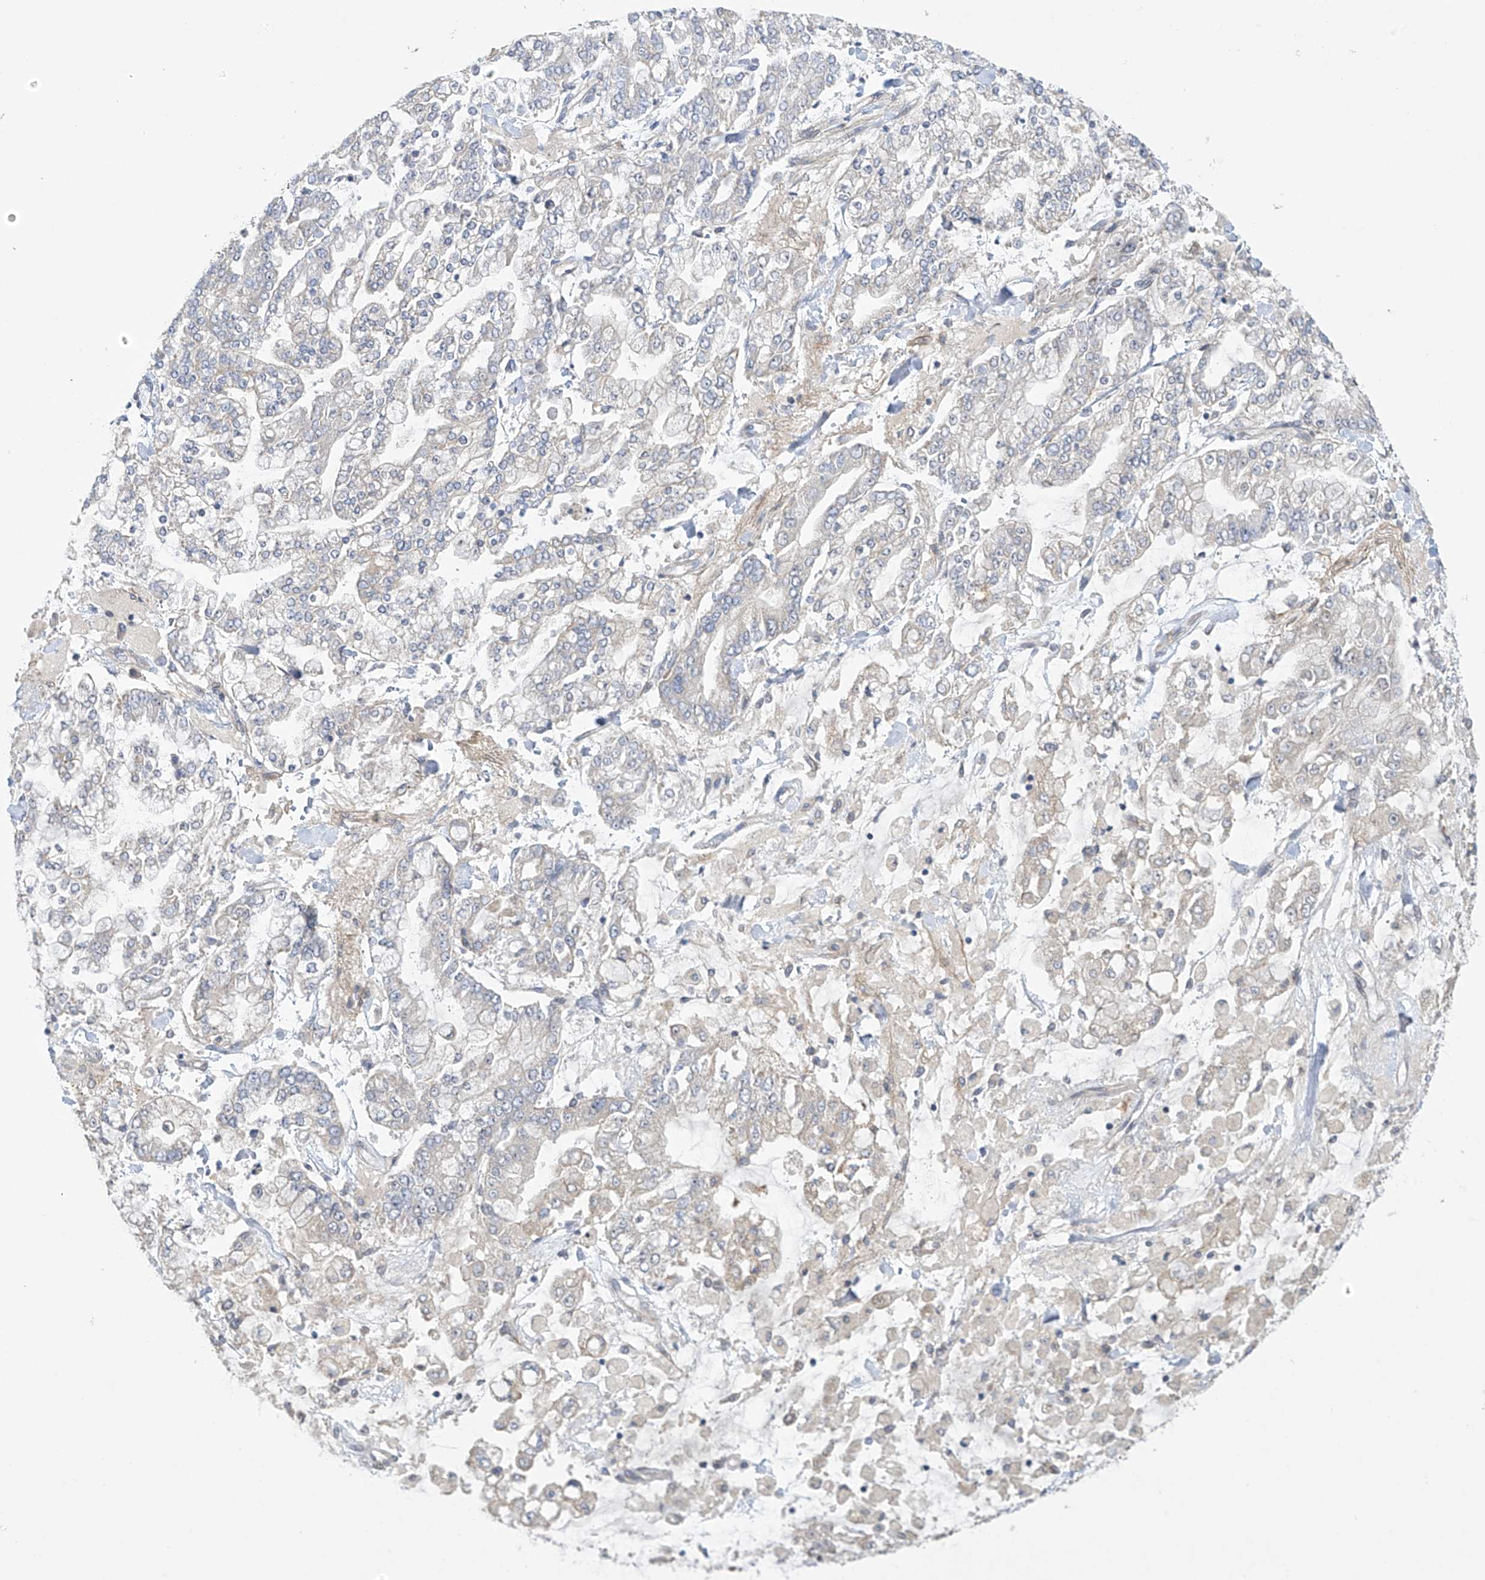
{"staining": {"intensity": "negative", "quantity": "none", "location": "none"}, "tissue": "stomach cancer", "cell_type": "Tumor cells", "image_type": "cancer", "snomed": [{"axis": "morphology", "description": "Normal tissue, NOS"}, {"axis": "morphology", "description": "Adenocarcinoma, NOS"}, {"axis": "topography", "description": "Stomach, upper"}, {"axis": "topography", "description": "Stomach"}], "caption": "An IHC micrograph of adenocarcinoma (stomach) is shown. There is no staining in tumor cells of adenocarcinoma (stomach).", "gene": "ZNF641", "patient": {"sex": "male", "age": 76}}